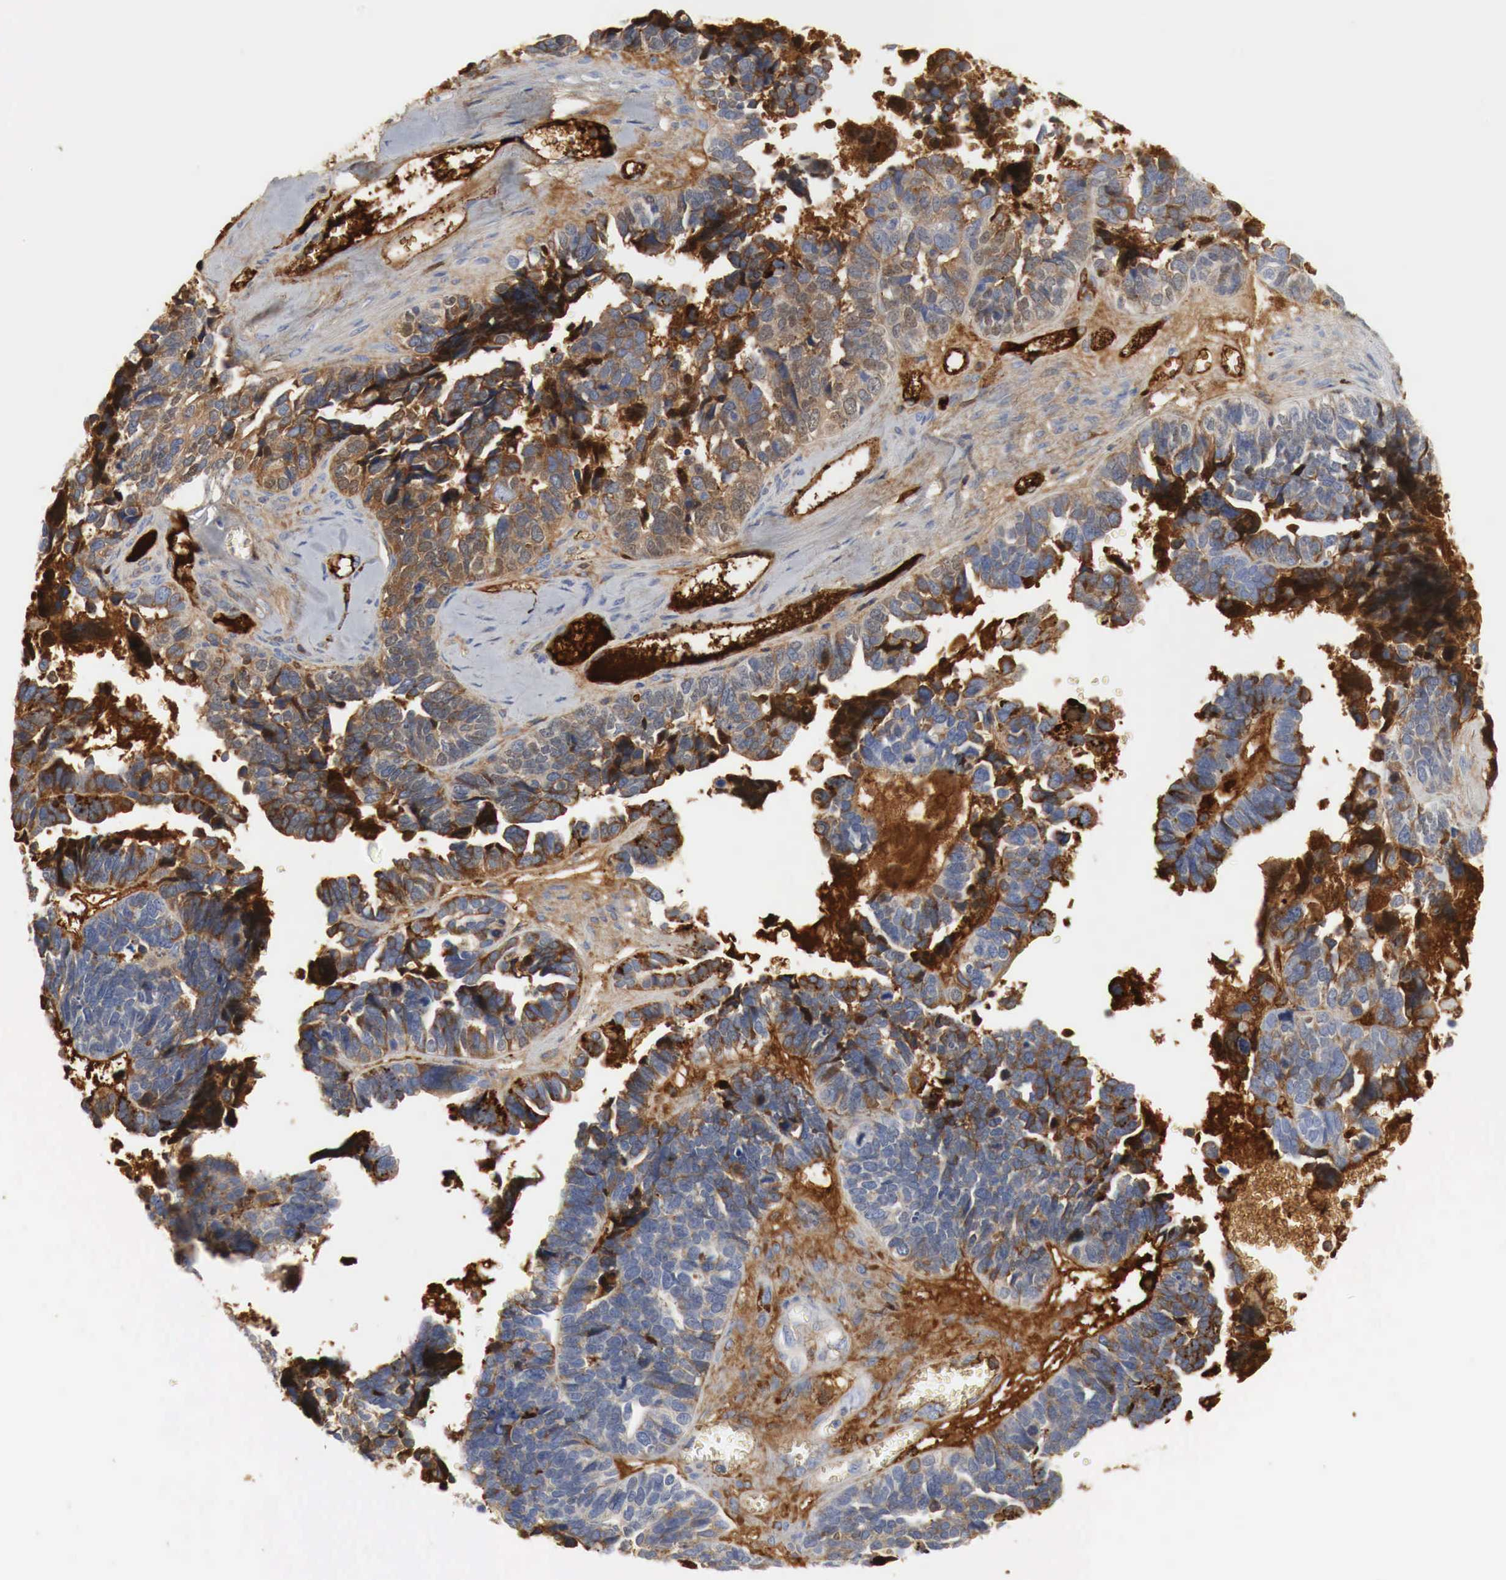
{"staining": {"intensity": "moderate", "quantity": "25%-75%", "location": "cytoplasmic/membranous"}, "tissue": "ovarian cancer", "cell_type": "Tumor cells", "image_type": "cancer", "snomed": [{"axis": "morphology", "description": "Cystadenocarcinoma, serous, NOS"}, {"axis": "topography", "description": "Ovary"}], "caption": "Immunohistochemical staining of ovarian cancer (serous cystadenocarcinoma) shows moderate cytoplasmic/membranous protein staining in about 25%-75% of tumor cells. The protein of interest is stained brown, and the nuclei are stained in blue (DAB IHC with brightfield microscopy, high magnification).", "gene": "IGLC3", "patient": {"sex": "female", "age": 77}}